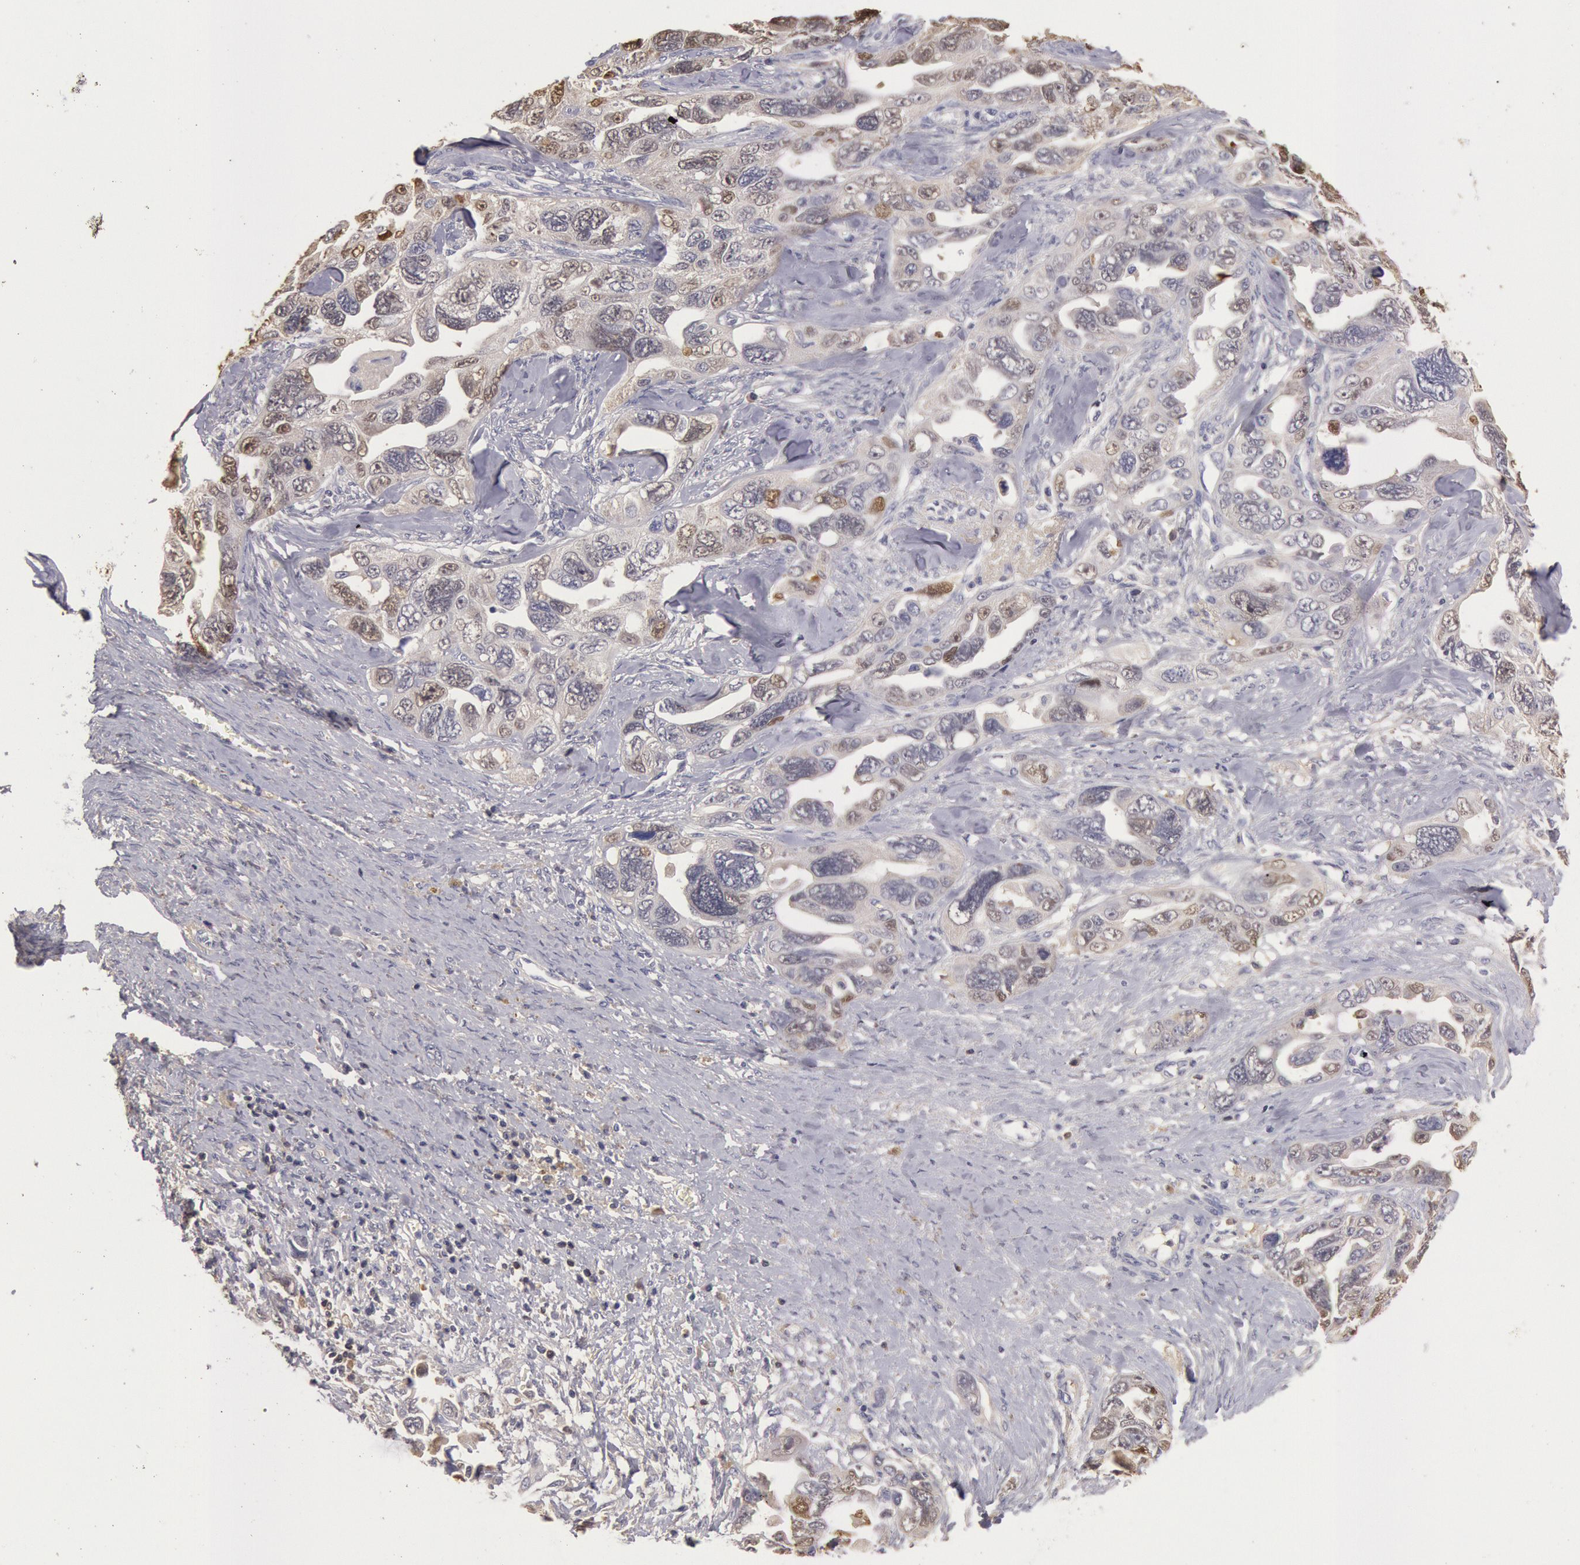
{"staining": {"intensity": "negative", "quantity": "none", "location": "none"}, "tissue": "ovarian cancer", "cell_type": "Tumor cells", "image_type": "cancer", "snomed": [{"axis": "morphology", "description": "Cystadenocarcinoma, serous, NOS"}, {"axis": "topography", "description": "Ovary"}], "caption": "Immunohistochemical staining of serous cystadenocarcinoma (ovarian) demonstrates no significant staining in tumor cells.", "gene": "C1R", "patient": {"sex": "female", "age": 63}}